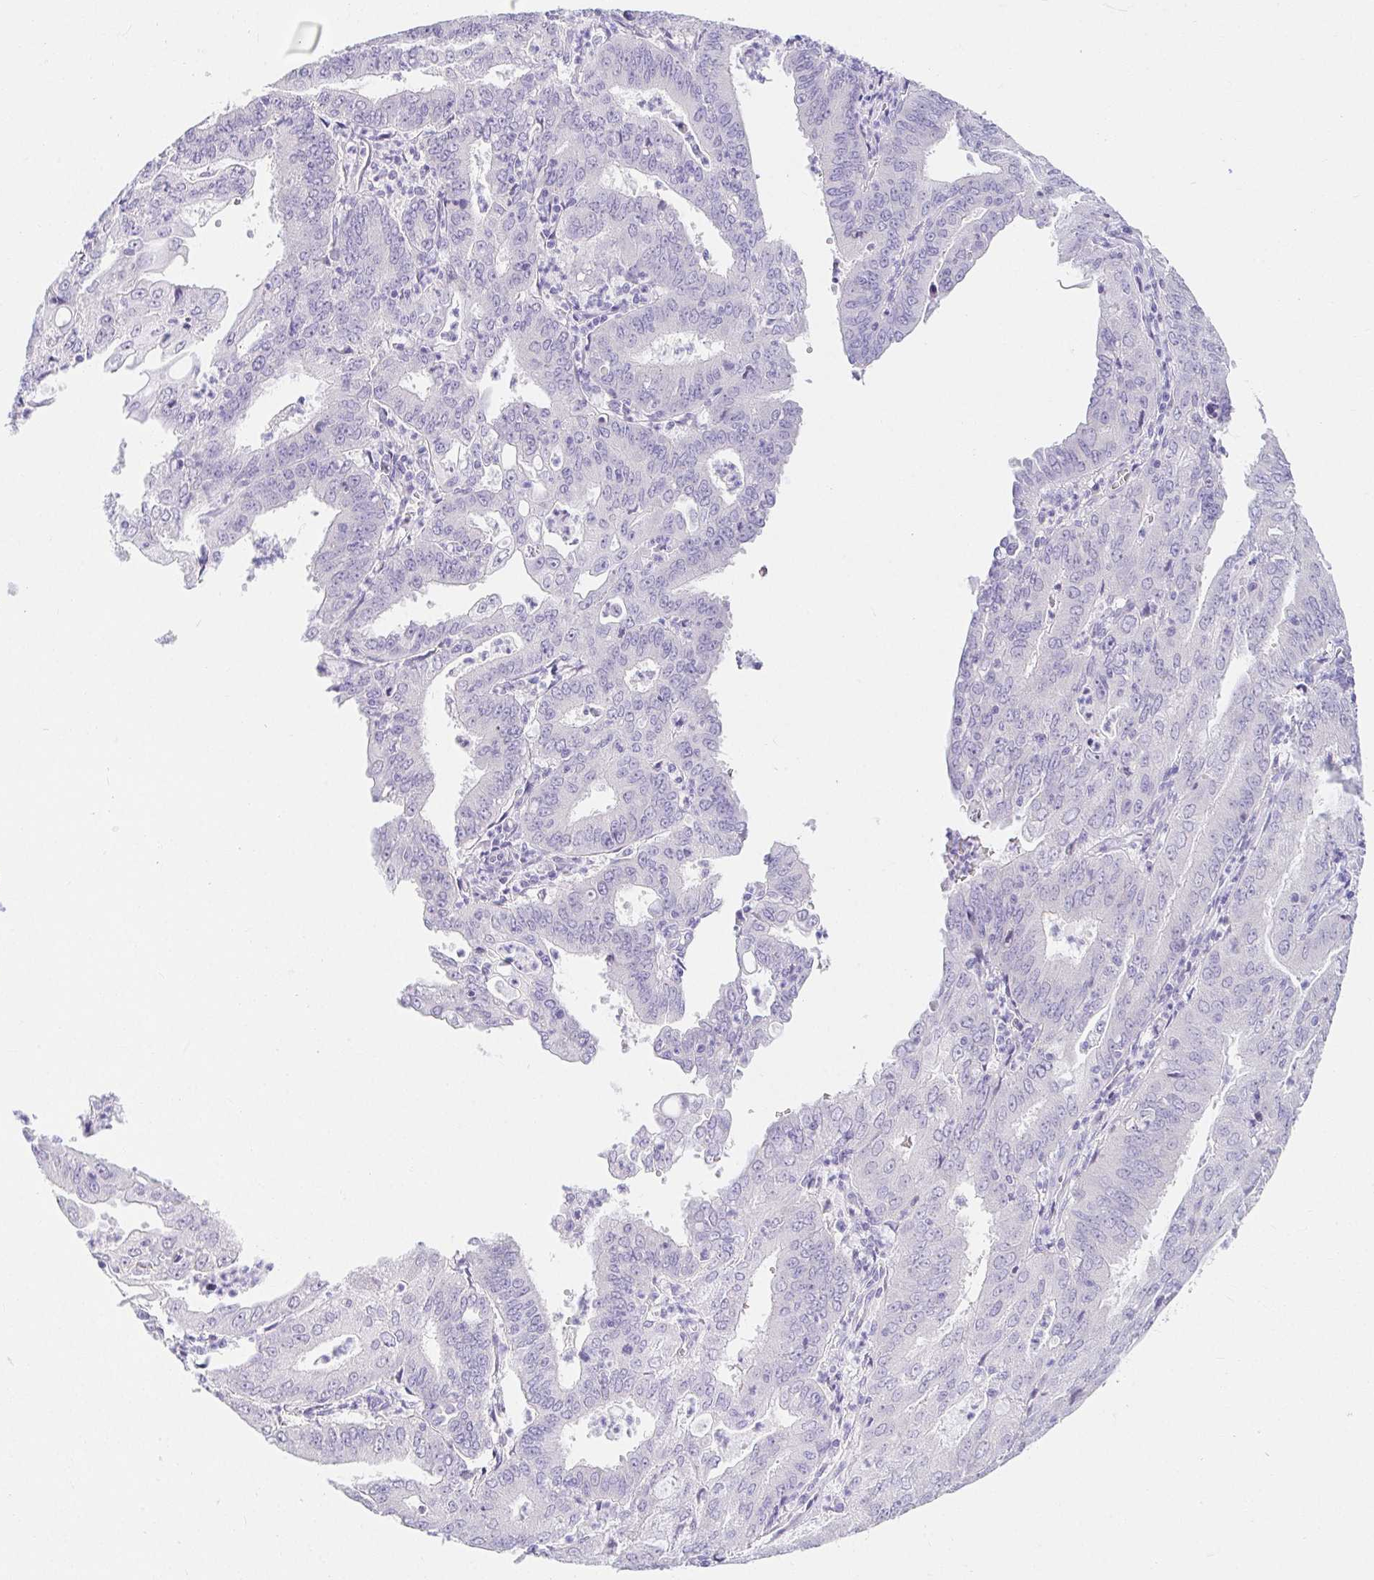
{"staining": {"intensity": "negative", "quantity": "none", "location": "none"}, "tissue": "cervical cancer", "cell_type": "Tumor cells", "image_type": "cancer", "snomed": [{"axis": "morphology", "description": "Adenocarcinoma, NOS"}, {"axis": "topography", "description": "Cervix"}], "caption": "This histopathology image is of cervical cancer (adenocarcinoma) stained with immunohistochemistry to label a protein in brown with the nuclei are counter-stained blue. There is no staining in tumor cells.", "gene": "VGLL1", "patient": {"sex": "female", "age": 56}}